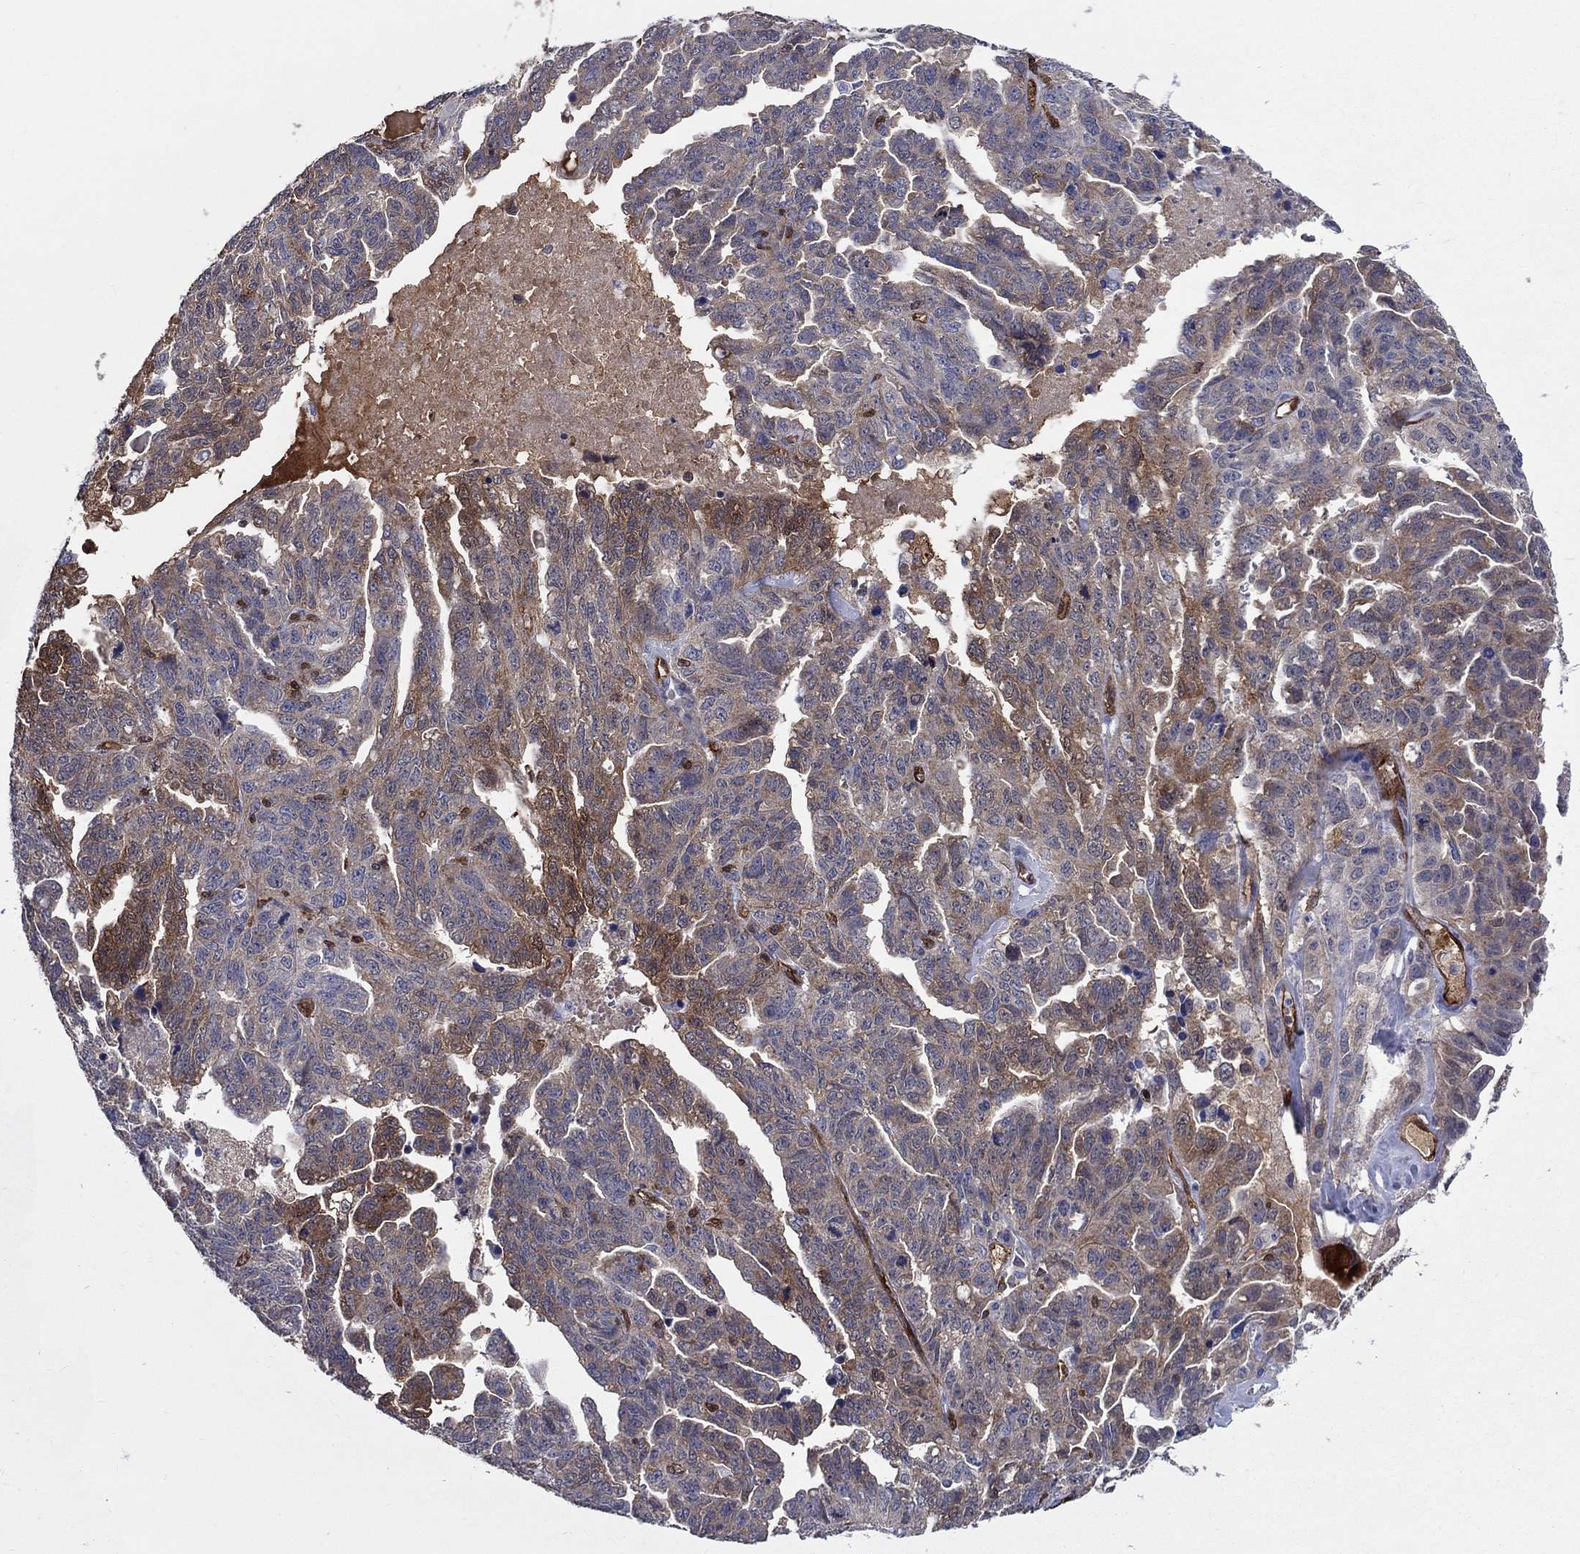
{"staining": {"intensity": "moderate", "quantity": "25%-75%", "location": "cytoplasmic/membranous"}, "tissue": "ovarian cancer", "cell_type": "Tumor cells", "image_type": "cancer", "snomed": [{"axis": "morphology", "description": "Cystadenocarcinoma, serous, NOS"}, {"axis": "topography", "description": "Ovary"}], "caption": "Ovarian cancer (serous cystadenocarcinoma) stained with IHC displays moderate cytoplasmic/membranous expression in about 25%-75% of tumor cells.", "gene": "AGFG2", "patient": {"sex": "female", "age": 71}}